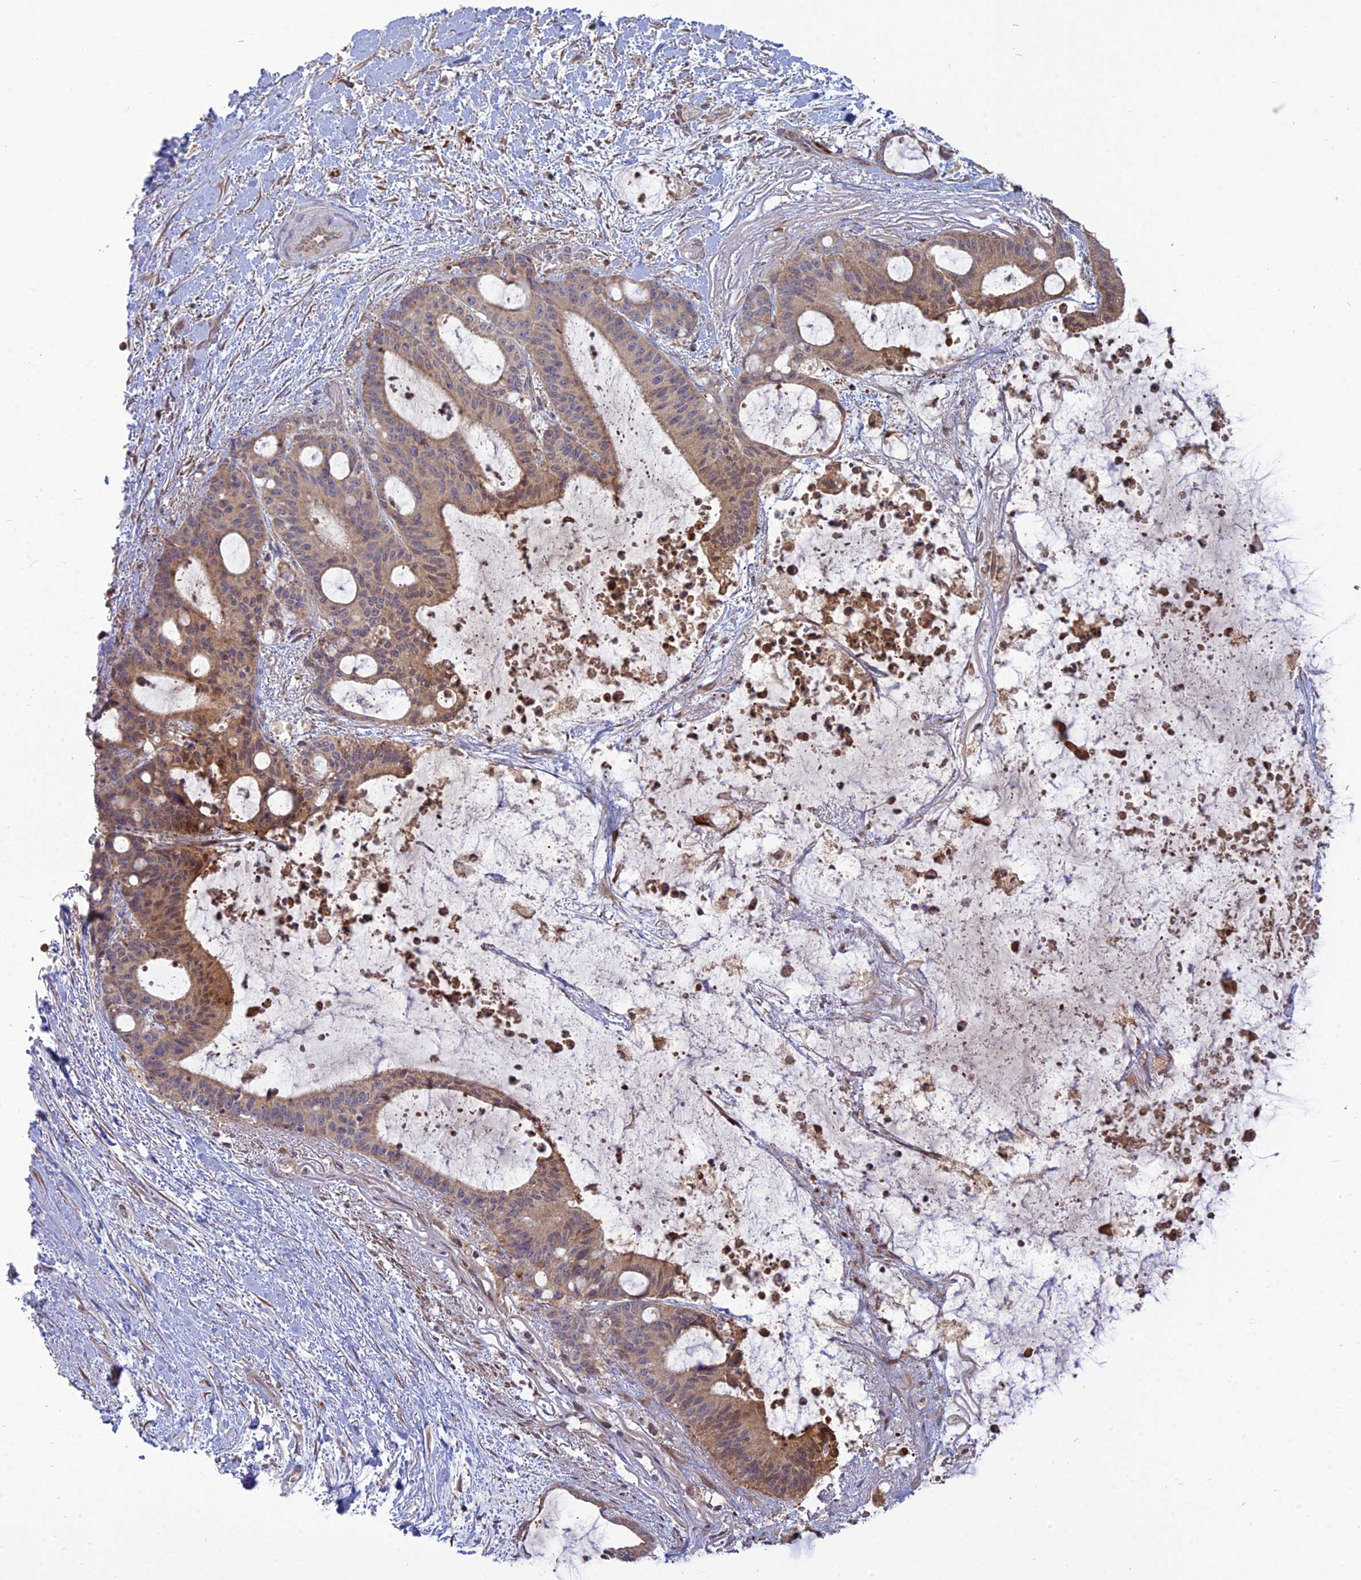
{"staining": {"intensity": "moderate", "quantity": ">75%", "location": "cytoplasmic/membranous"}, "tissue": "liver cancer", "cell_type": "Tumor cells", "image_type": "cancer", "snomed": [{"axis": "morphology", "description": "Normal tissue, NOS"}, {"axis": "morphology", "description": "Cholangiocarcinoma"}, {"axis": "topography", "description": "Liver"}, {"axis": "topography", "description": "Peripheral nerve tissue"}], "caption": "Liver cancer (cholangiocarcinoma) was stained to show a protein in brown. There is medium levels of moderate cytoplasmic/membranous expression in approximately >75% of tumor cells.", "gene": "TMEM208", "patient": {"sex": "female", "age": 73}}